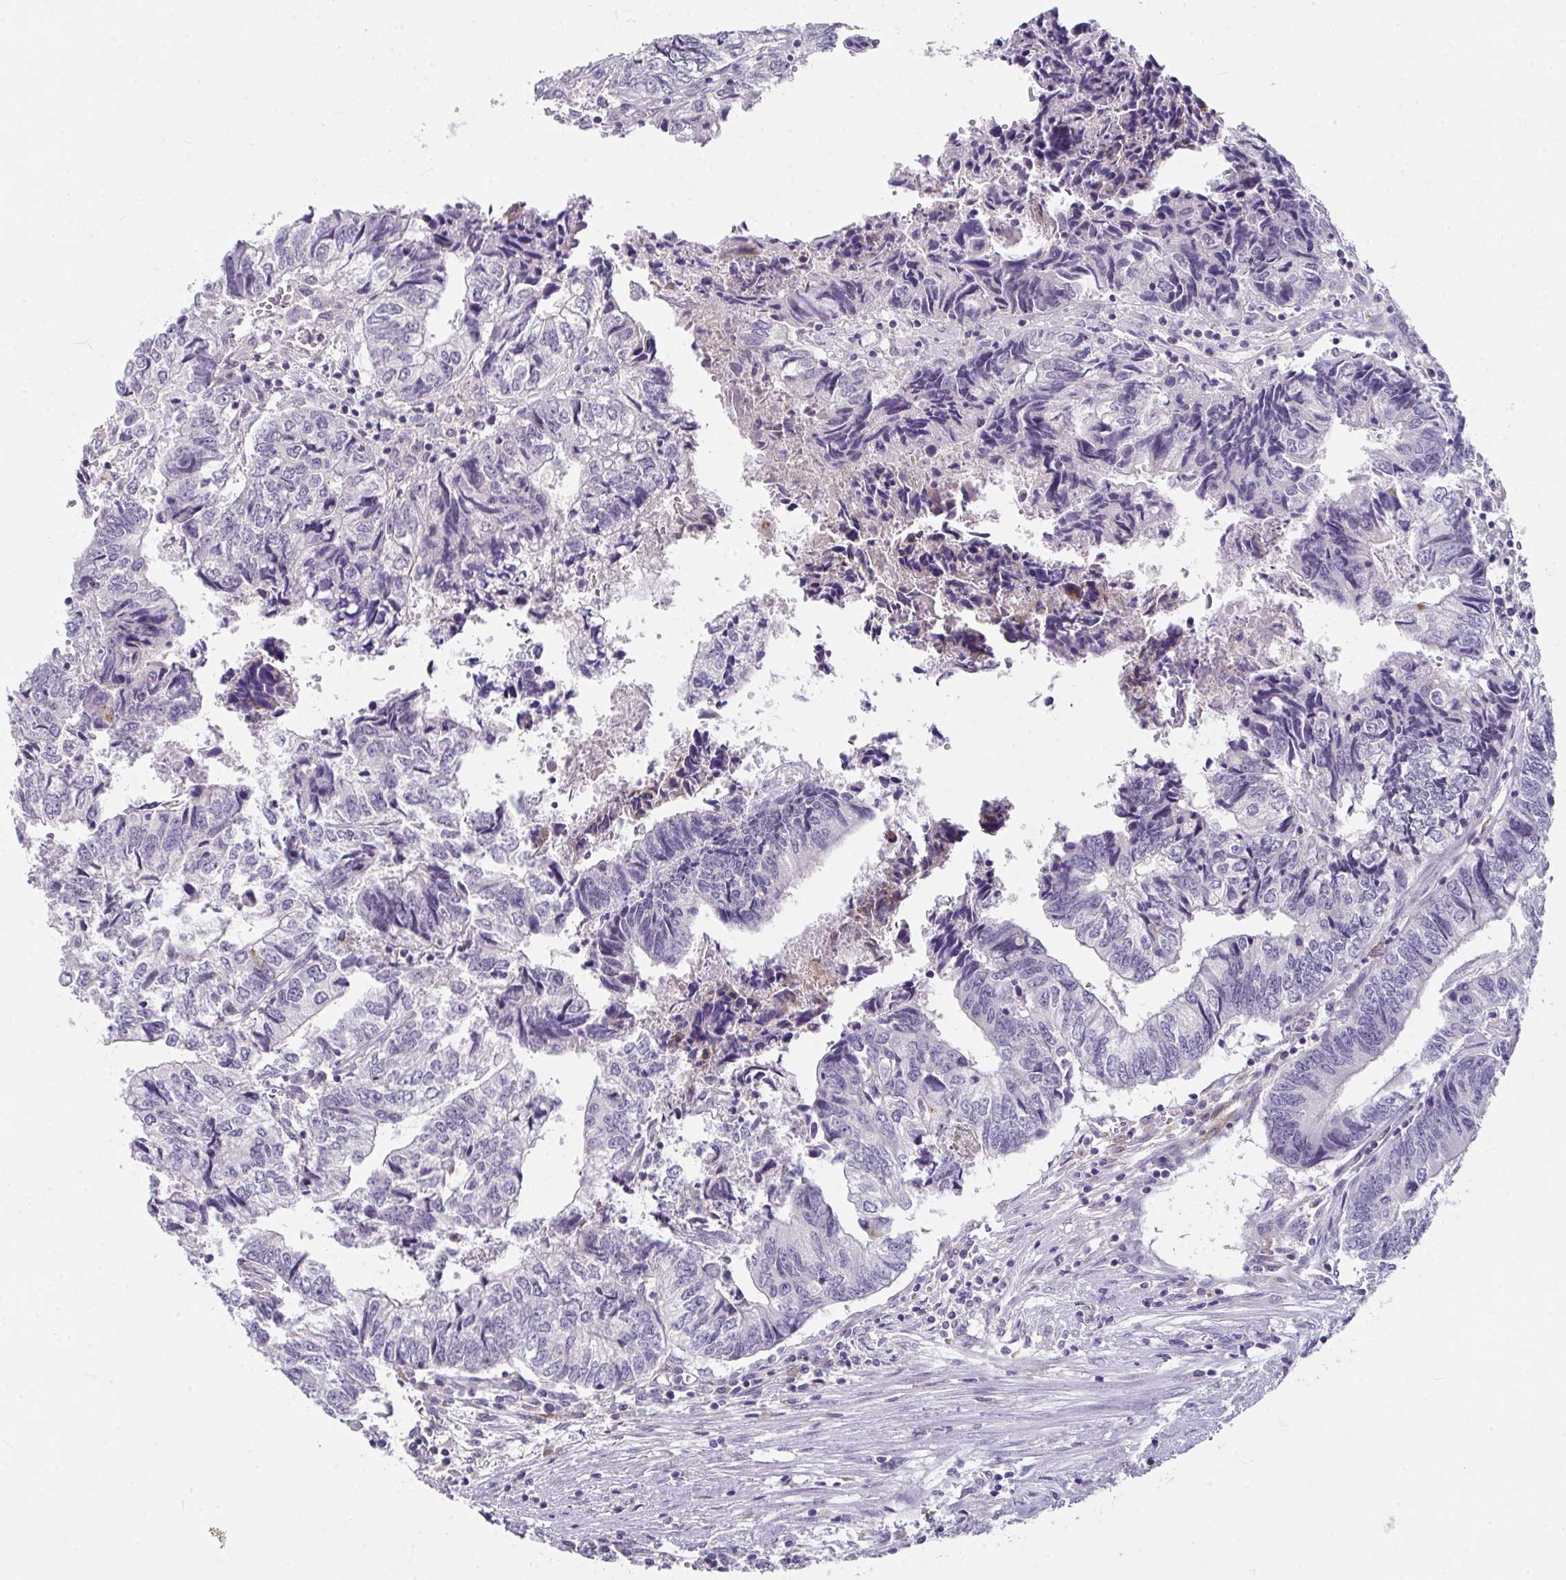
{"staining": {"intensity": "negative", "quantity": "none", "location": "none"}, "tissue": "colorectal cancer", "cell_type": "Tumor cells", "image_type": "cancer", "snomed": [{"axis": "morphology", "description": "Adenocarcinoma, NOS"}, {"axis": "topography", "description": "Colon"}], "caption": "Colorectal cancer stained for a protein using immunohistochemistry exhibits no positivity tumor cells.", "gene": "GLTPD2", "patient": {"sex": "male", "age": 86}}